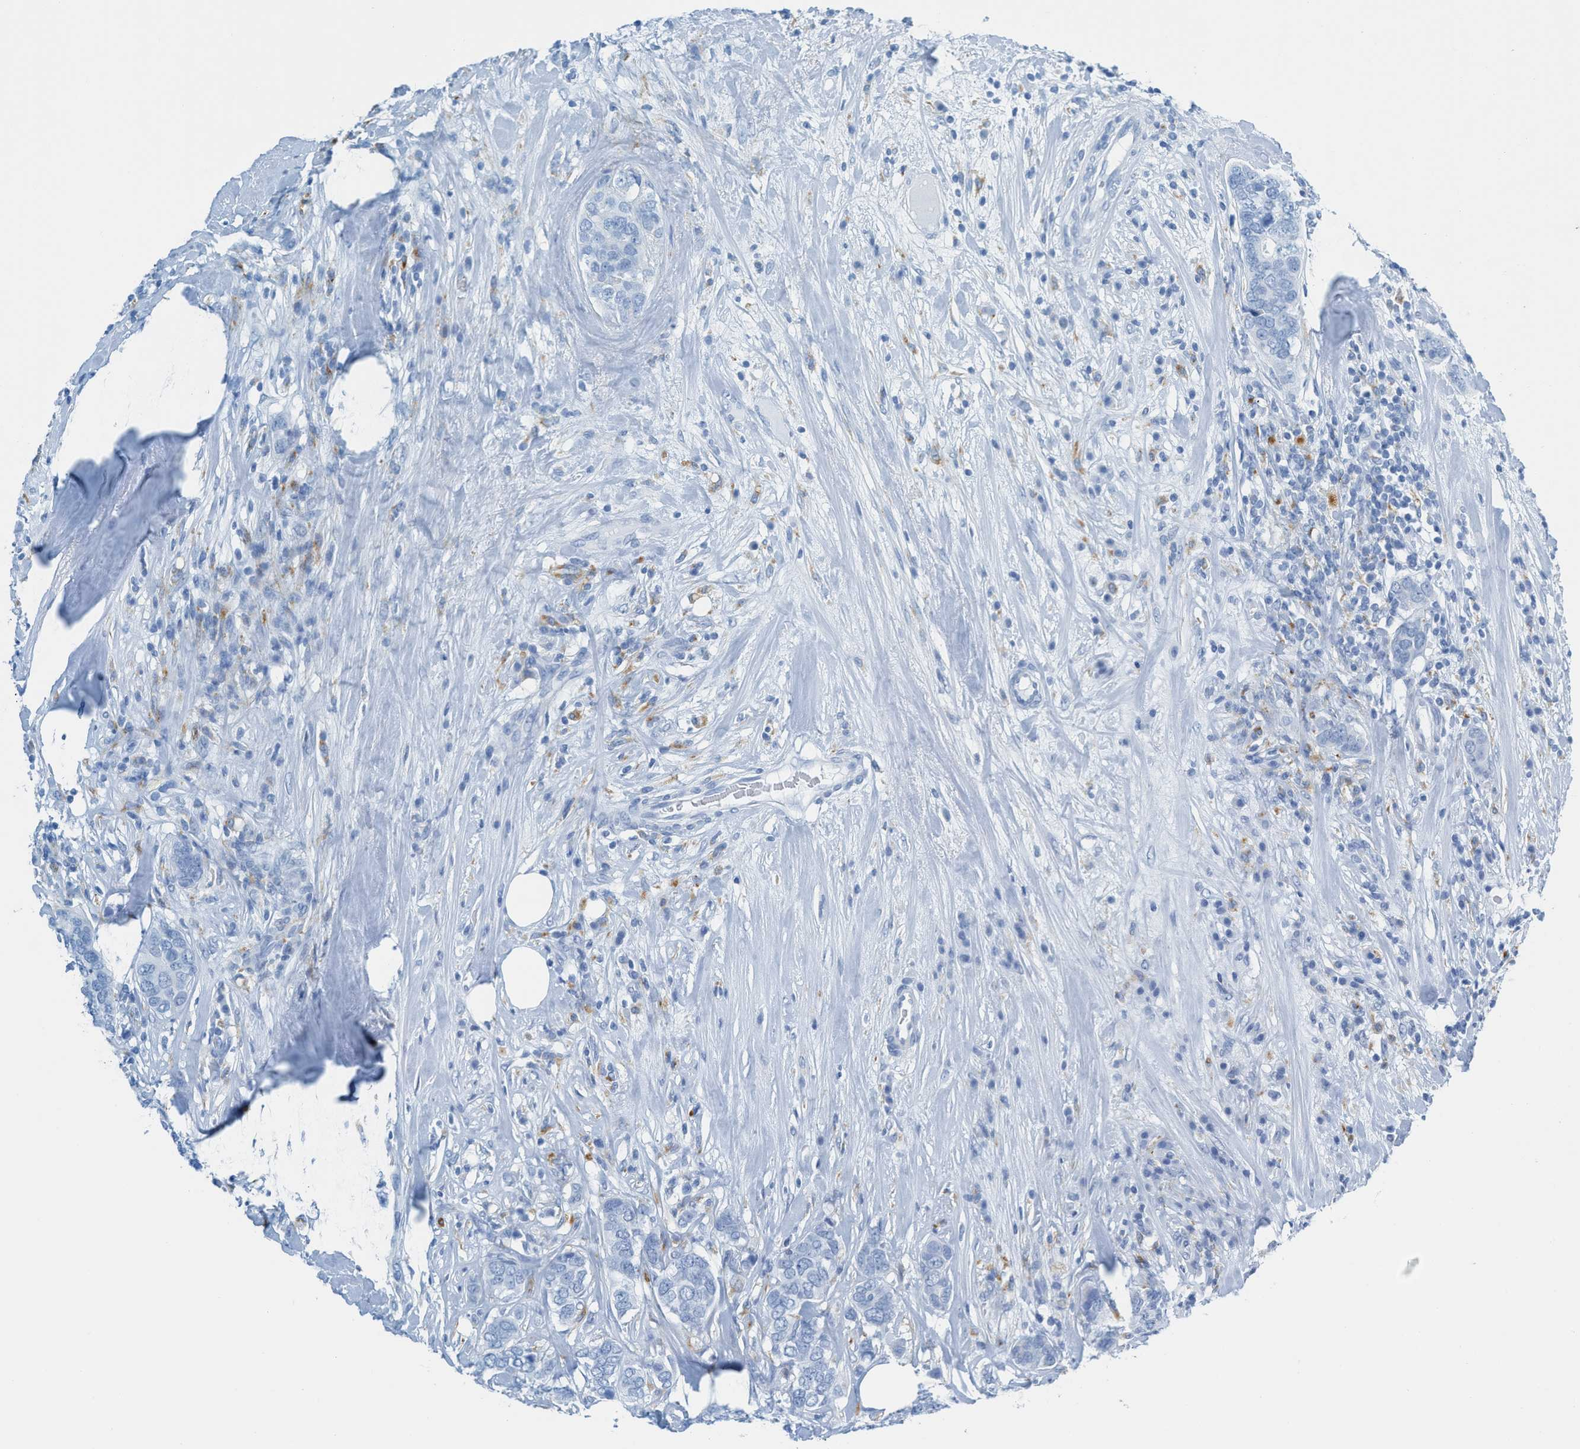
{"staining": {"intensity": "negative", "quantity": "none", "location": "none"}, "tissue": "breast cancer", "cell_type": "Tumor cells", "image_type": "cancer", "snomed": [{"axis": "morphology", "description": "Lobular carcinoma"}, {"axis": "topography", "description": "Breast"}], "caption": "Tumor cells show no significant expression in breast cancer (lobular carcinoma).", "gene": "C21orf62", "patient": {"sex": "female", "age": 59}}